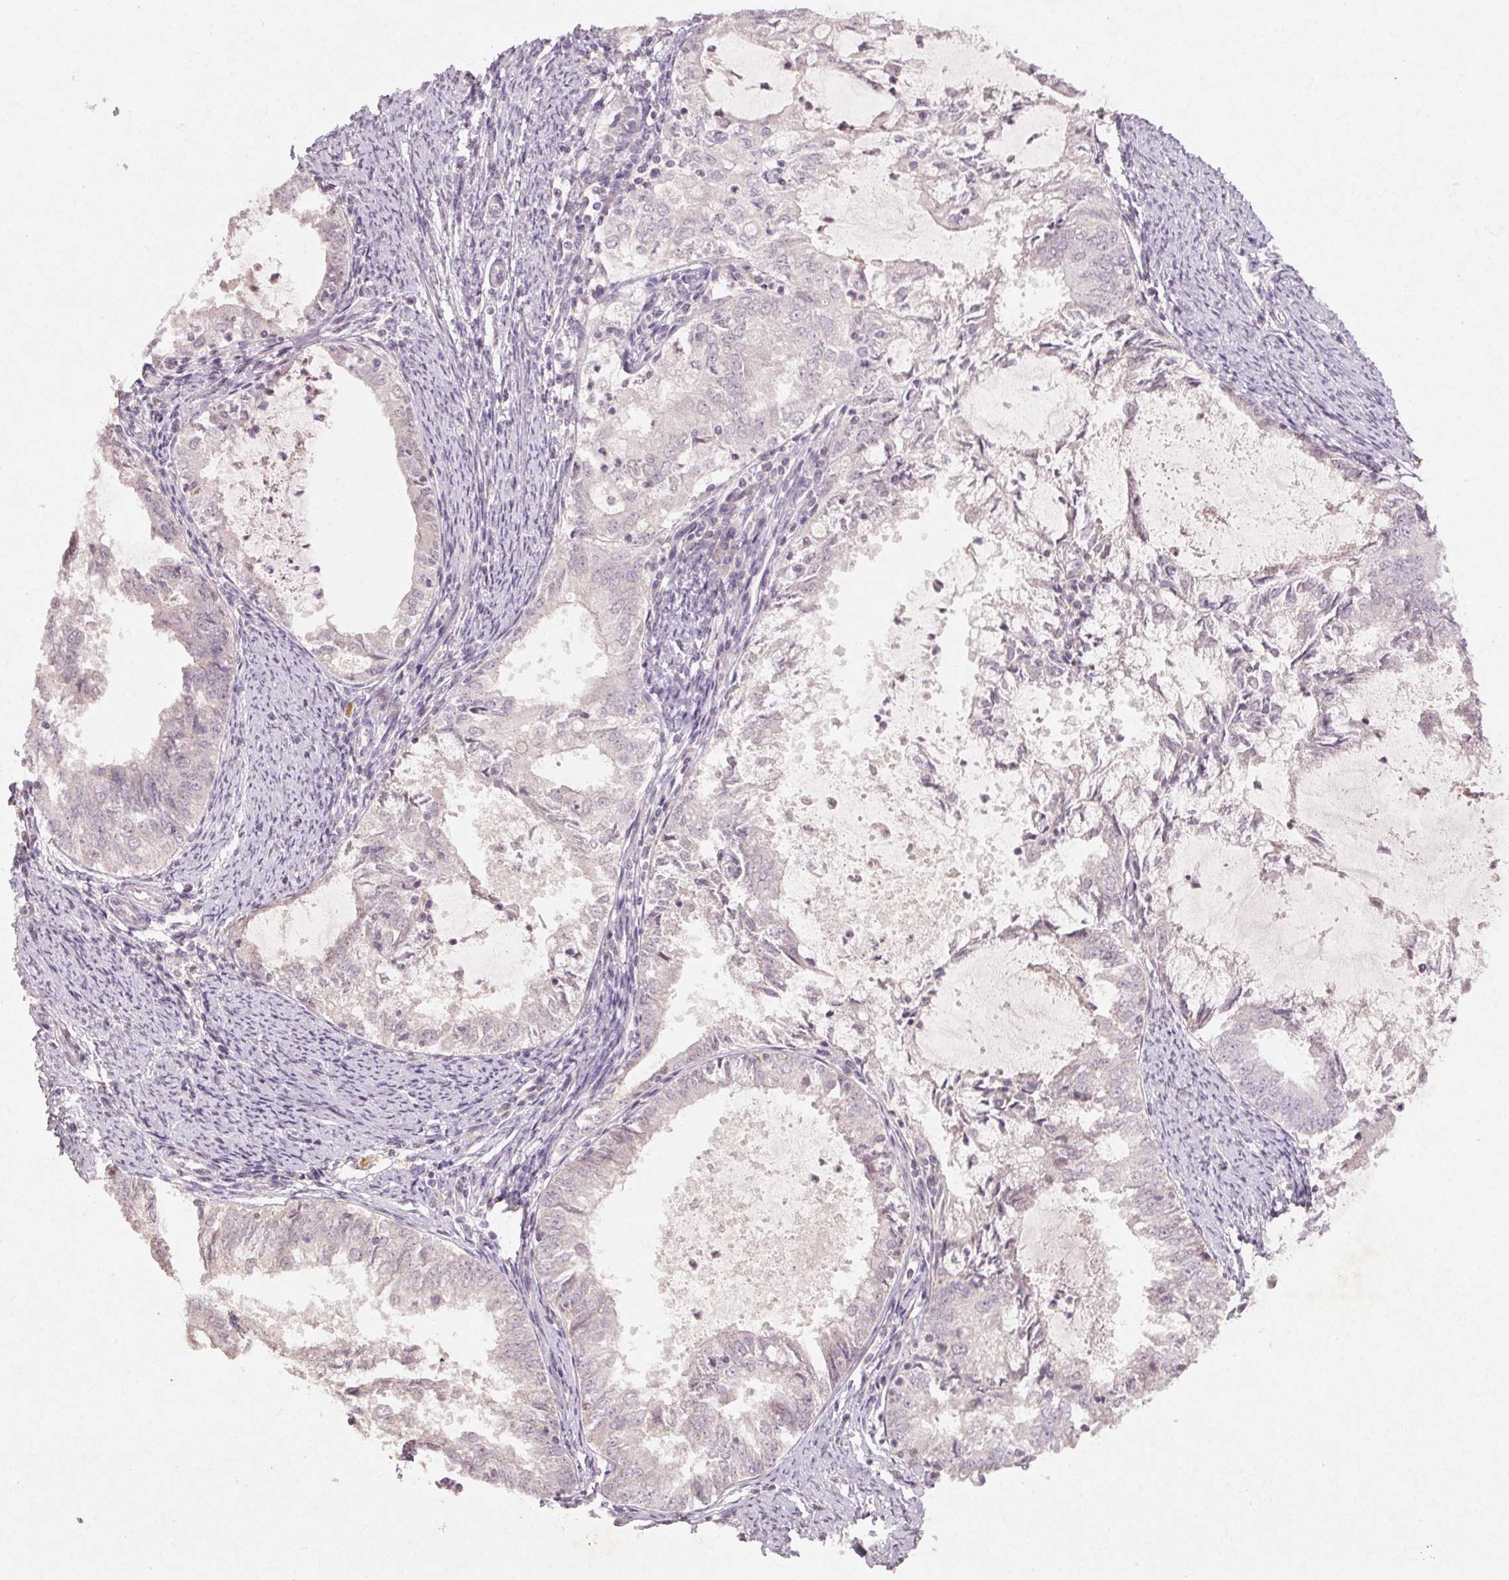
{"staining": {"intensity": "negative", "quantity": "none", "location": "none"}, "tissue": "endometrial cancer", "cell_type": "Tumor cells", "image_type": "cancer", "snomed": [{"axis": "morphology", "description": "Adenocarcinoma, NOS"}, {"axis": "topography", "description": "Endometrium"}], "caption": "There is no significant positivity in tumor cells of endometrial adenocarcinoma. The staining was performed using DAB to visualize the protein expression in brown, while the nuclei were stained in blue with hematoxylin (Magnification: 20x).", "gene": "KLRC3", "patient": {"sex": "female", "age": 57}}